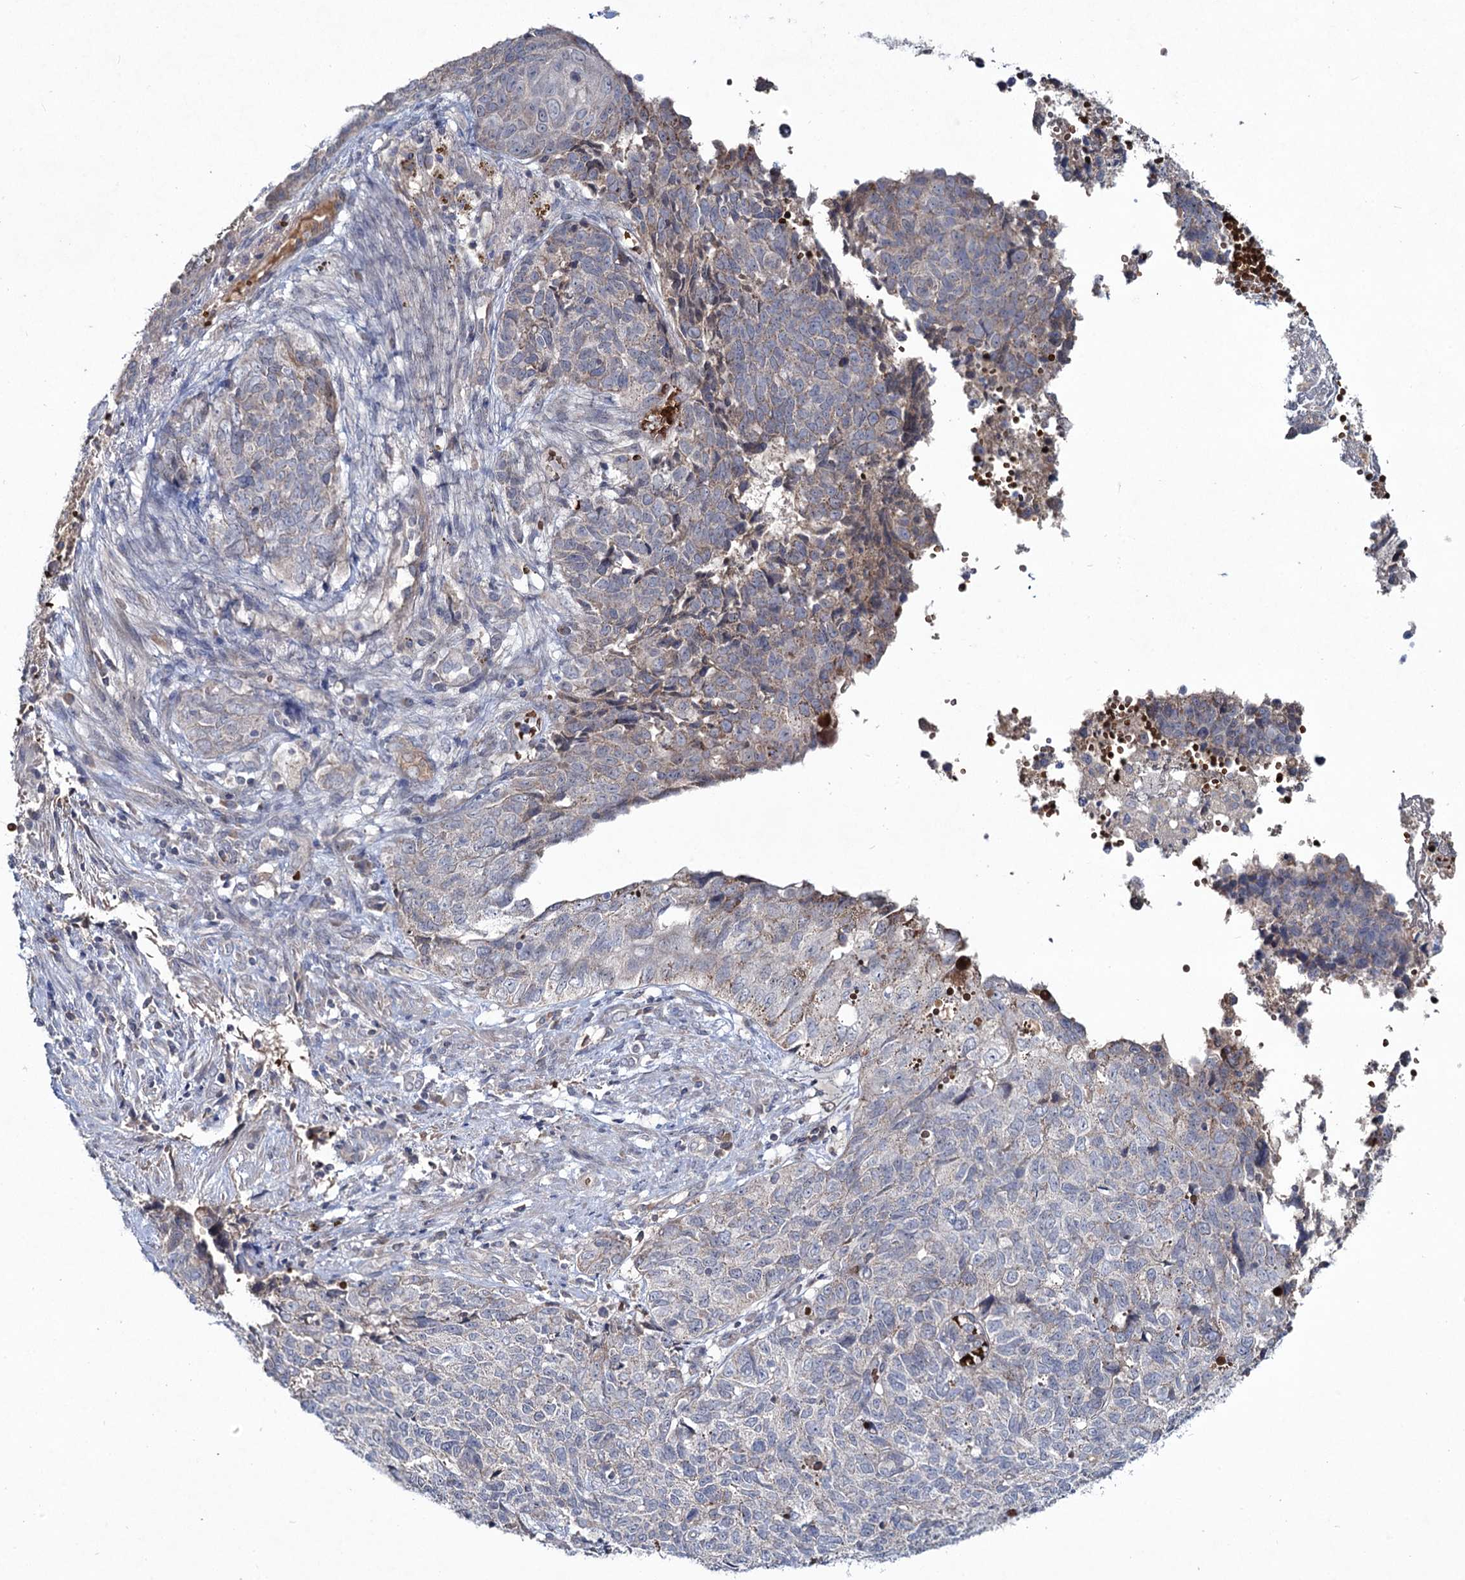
{"staining": {"intensity": "weak", "quantity": "<25%", "location": "cytoplasmic/membranous"}, "tissue": "cervical cancer", "cell_type": "Tumor cells", "image_type": "cancer", "snomed": [{"axis": "morphology", "description": "Squamous cell carcinoma, NOS"}, {"axis": "topography", "description": "Cervix"}], "caption": "Micrograph shows no significant protein expression in tumor cells of cervical cancer. (Immunohistochemistry (ihc), brightfield microscopy, high magnification).", "gene": "RNF6", "patient": {"sex": "female", "age": 63}}